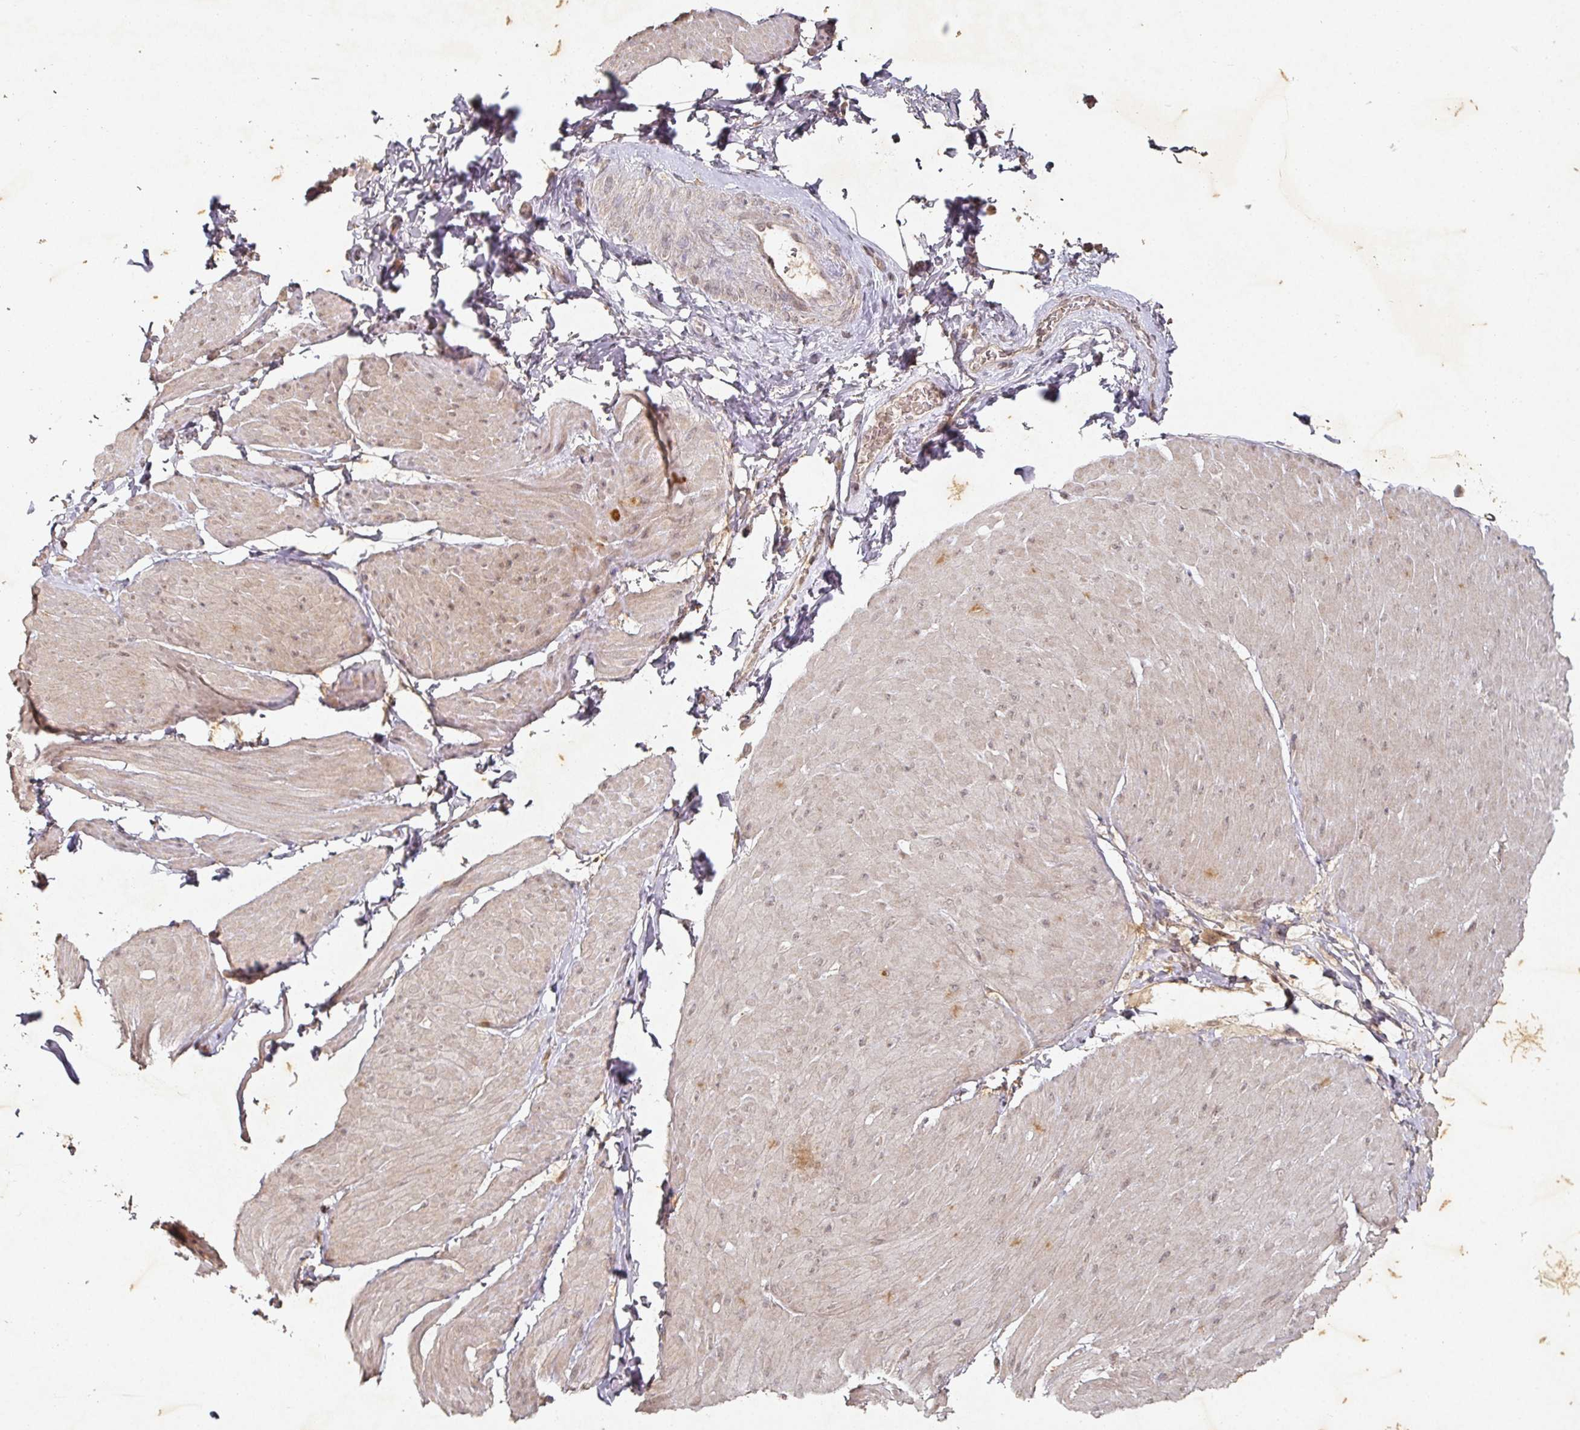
{"staining": {"intensity": "weak", "quantity": "<25%", "location": "cytoplasmic/membranous"}, "tissue": "smooth muscle", "cell_type": "Smooth muscle cells", "image_type": "normal", "snomed": [{"axis": "morphology", "description": "Urothelial carcinoma, High grade"}, {"axis": "topography", "description": "Urinary bladder"}], "caption": "Immunohistochemistry photomicrograph of unremarkable smooth muscle: smooth muscle stained with DAB (3,3'-diaminobenzidine) demonstrates no significant protein staining in smooth muscle cells. (DAB (3,3'-diaminobenzidine) immunohistochemistry (IHC) visualized using brightfield microscopy, high magnification).", "gene": "CAPN5", "patient": {"sex": "male", "age": 46}}